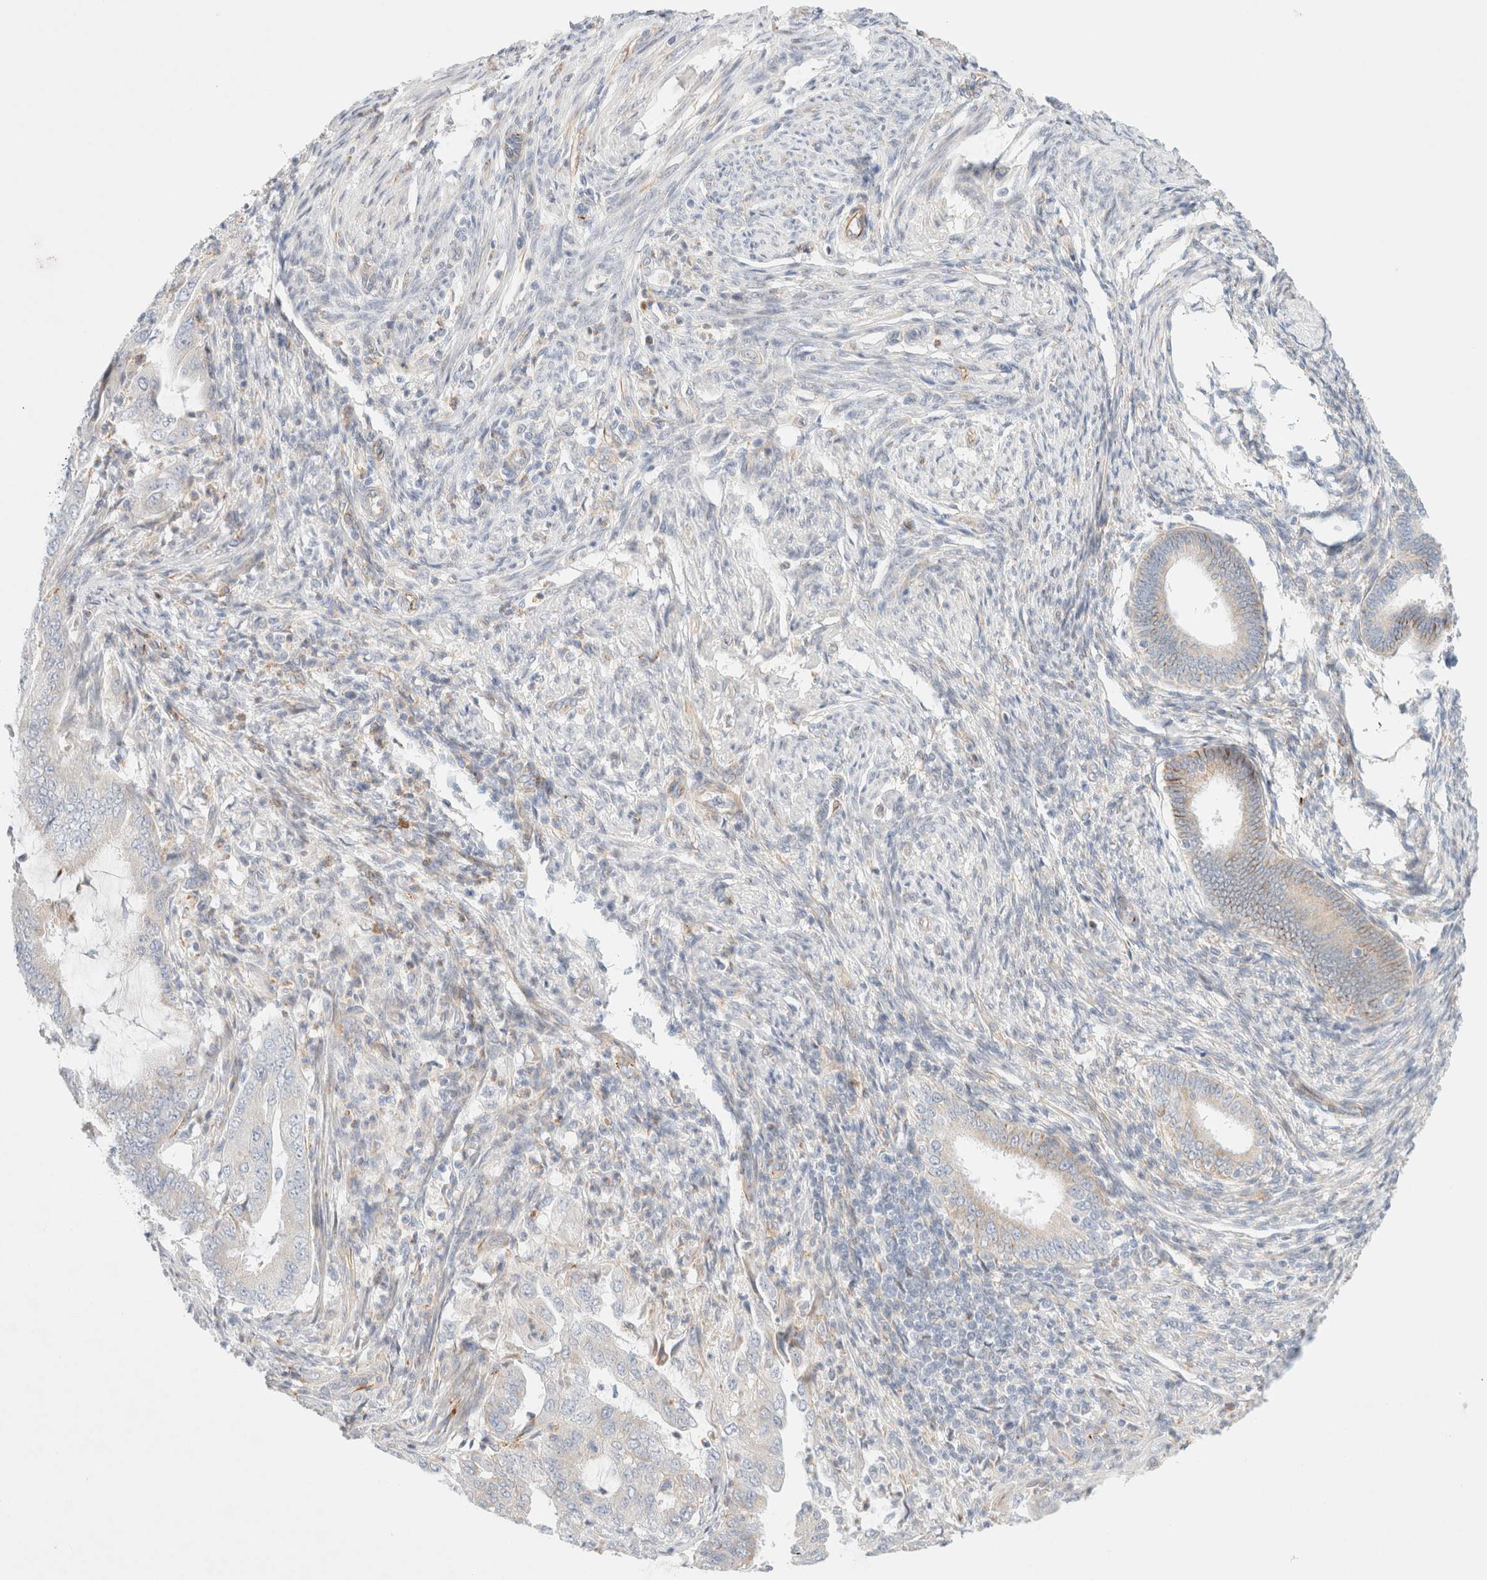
{"staining": {"intensity": "weak", "quantity": "<25%", "location": "cytoplasmic/membranous"}, "tissue": "endometrial cancer", "cell_type": "Tumor cells", "image_type": "cancer", "snomed": [{"axis": "morphology", "description": "Adenocarcinoma, NOS"}, {"axis": "topography", "description": "Endometrium"}], "caption": "Immunohistochemical staining of human endometrial cancer exhibits no significant staining in tumor cells.", "gene": "SLC25A48", "patient": {"sex": "female", "age": 51}}